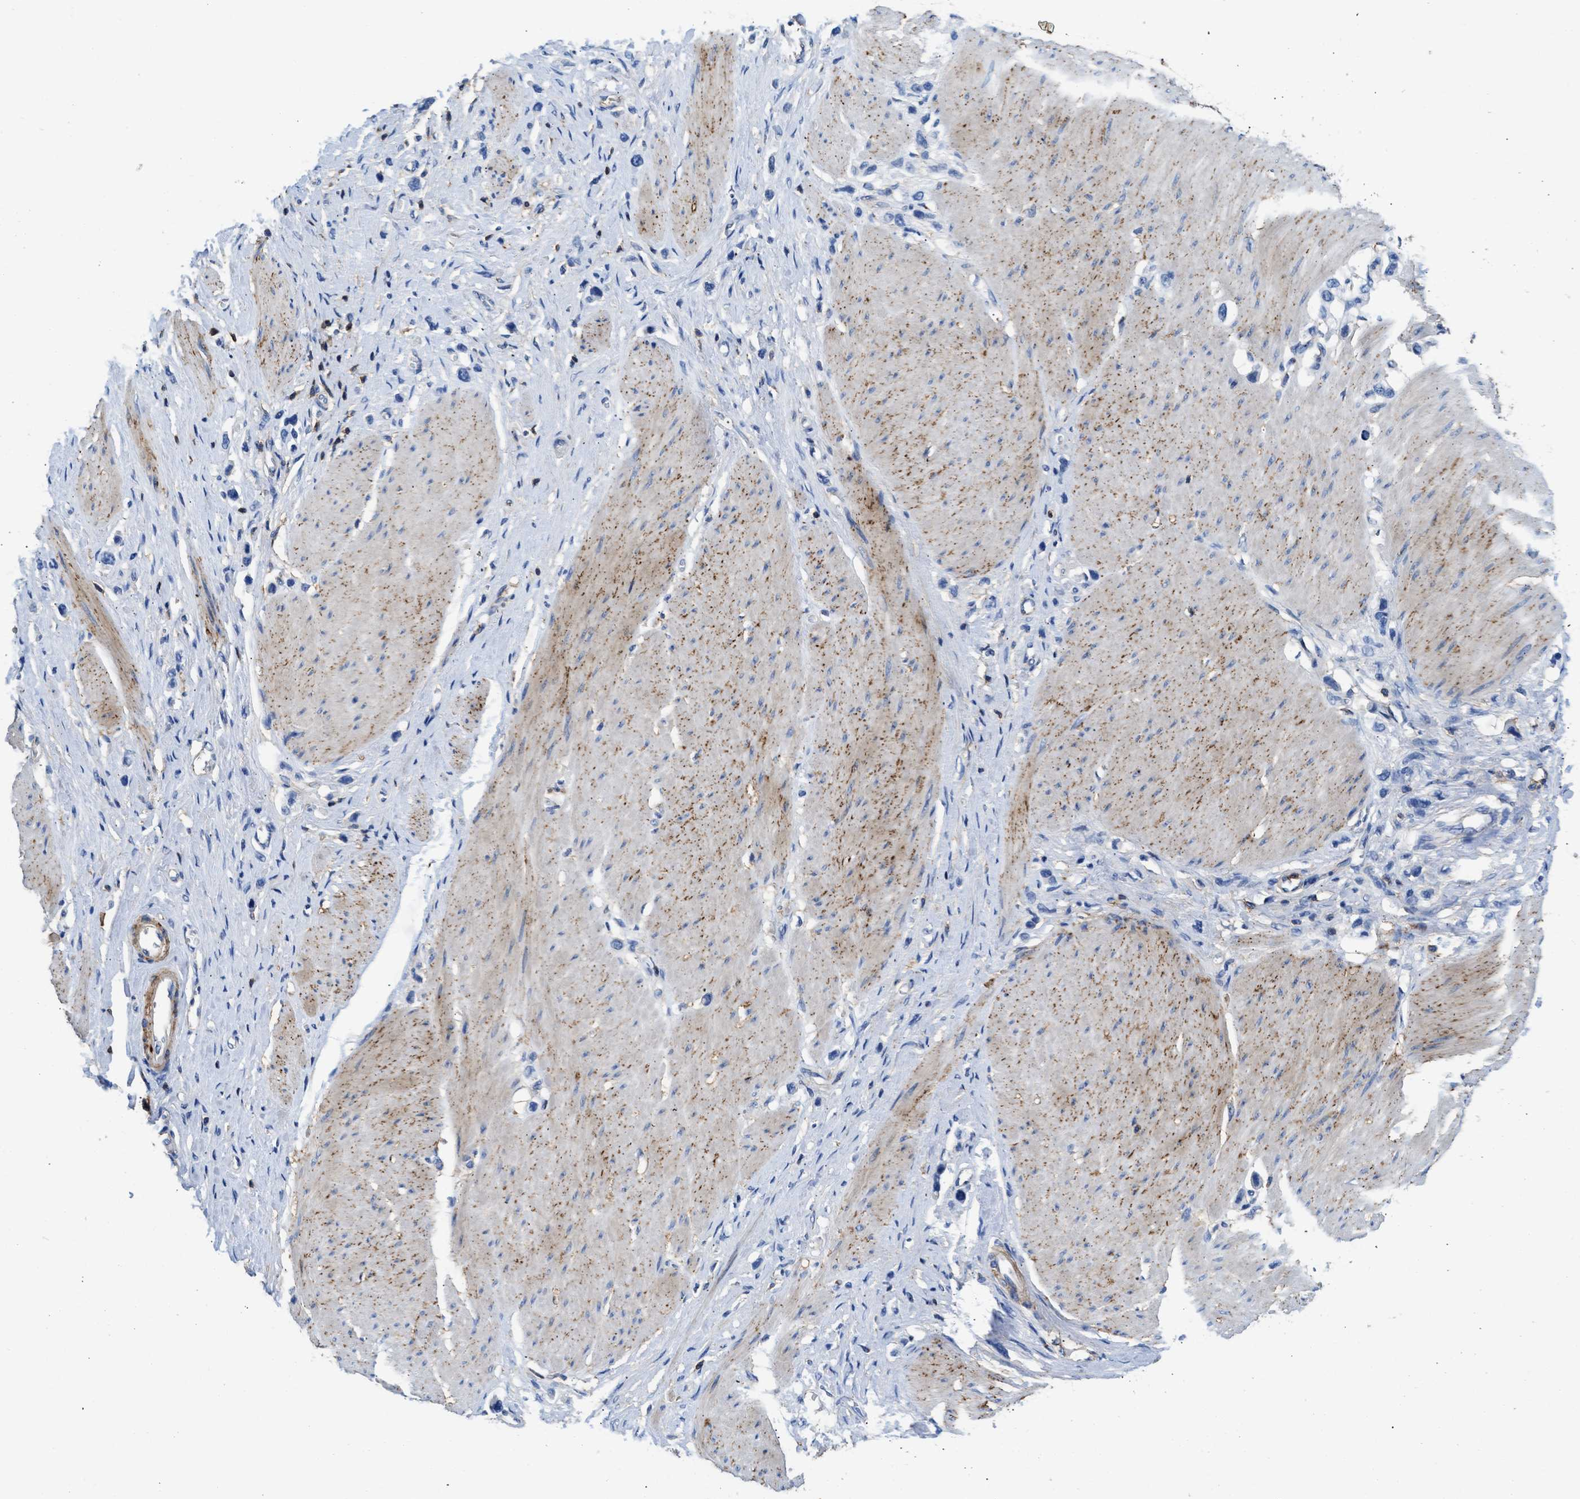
{"staining": {"intensity": "negative", "quantity": "none", "location": "none"}, "tissue": "stomach cancer", "cell_type": "Tumor cells", "image_type": "cancer", "snomed": [{"axis": "morphology", "description": "Adenocarcinoma, NOS"}, {"axis": "topography", "description": "Stomach"}], "caption": "The immunohistochemistry (IHC) photomicrograph has no significant positivity in tumor cells of adenocarcinoma (stomach) tissue. (DAB IHC, high magnification).", "gene": "KCNQ4", "patient": {"sex": "female", "age": 65}}